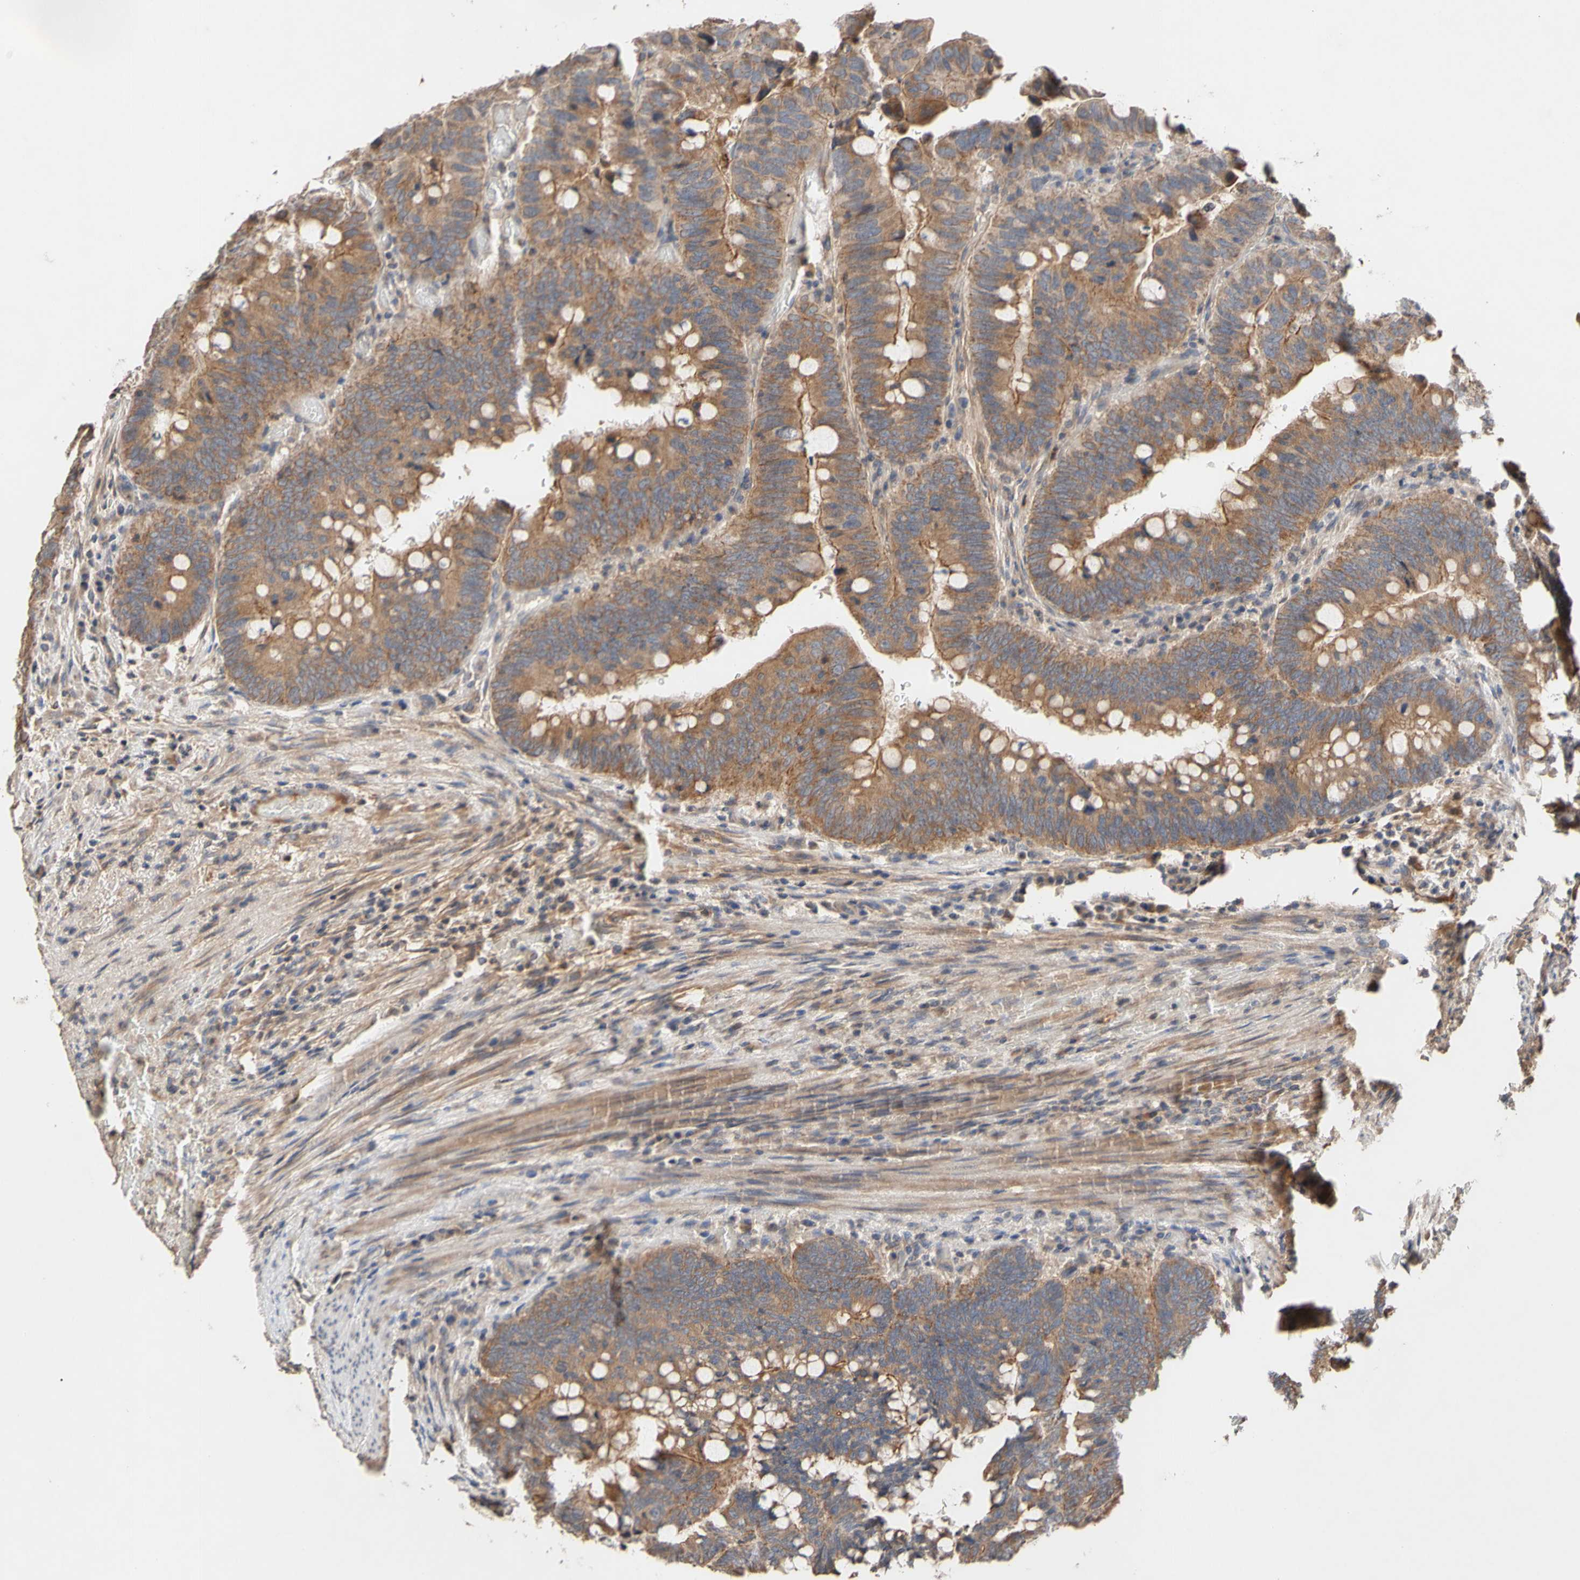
{"staining": {"intensity": "moderate", "quantity": ">75%", "location": "cytoplasmic/membranous"}, "tissue": "colorectal cancer", "cell_type": "Tumor cells", "image_type": "cancer", "snomed": [{"axis": "morphology", "description": "Normal tissue, NOS"}, {"axis": "morphology", "description": "Adenocarcinoma, NOS"}, {"axis": "topography", "description": "Rectum"}, {"axis": "topography", "description": "Peripheral nerve tissue"}], "caption": "This is an image of IHC staining of colorectal cancer (adenocarcinoma), which shows moderate positivity in the cytoplasmic/membranous of tumor cells.", "gene": "NECTIN3", "patient": {"sex": "male", "age": 92}}